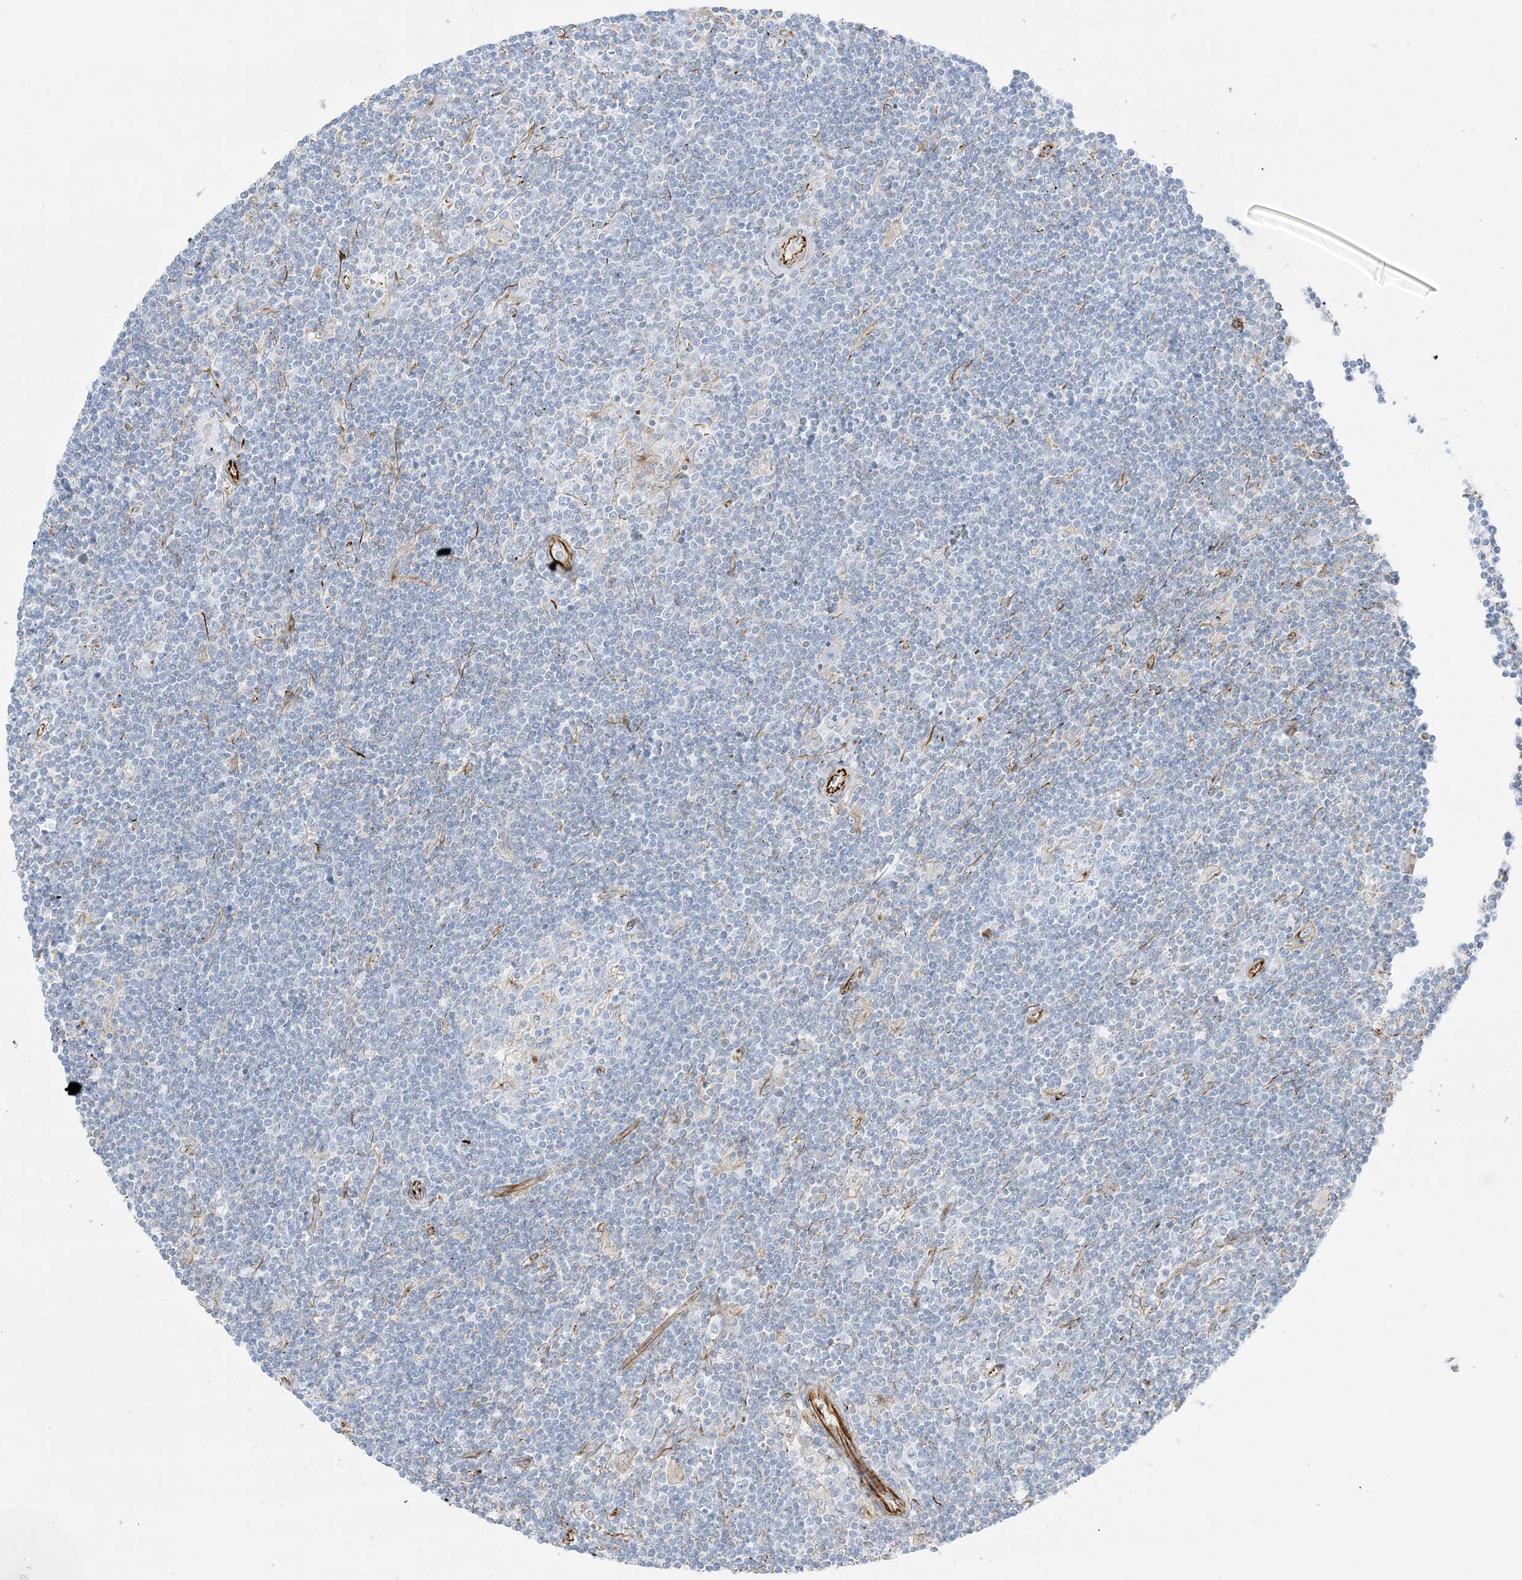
{"staining": {"intensity": "negative", "quantity": "none", "location": "none"}, "tissue": "lymphoma", "cell_type": "Tumor cells", "image_type": "cancer", "snomed": [{"axis": "morphology", "description": "Malignant lymphoma, non-Hodgkin's type, Low grade"}, {"axis": "topography", "description": "Spleen"}], "caption": "This is a photomicrograph of IHC staining of lymphoma, which shows no positivity in tumor cells.", "gene": "PID1", "patient": {"sex": "male", "age": 76}}